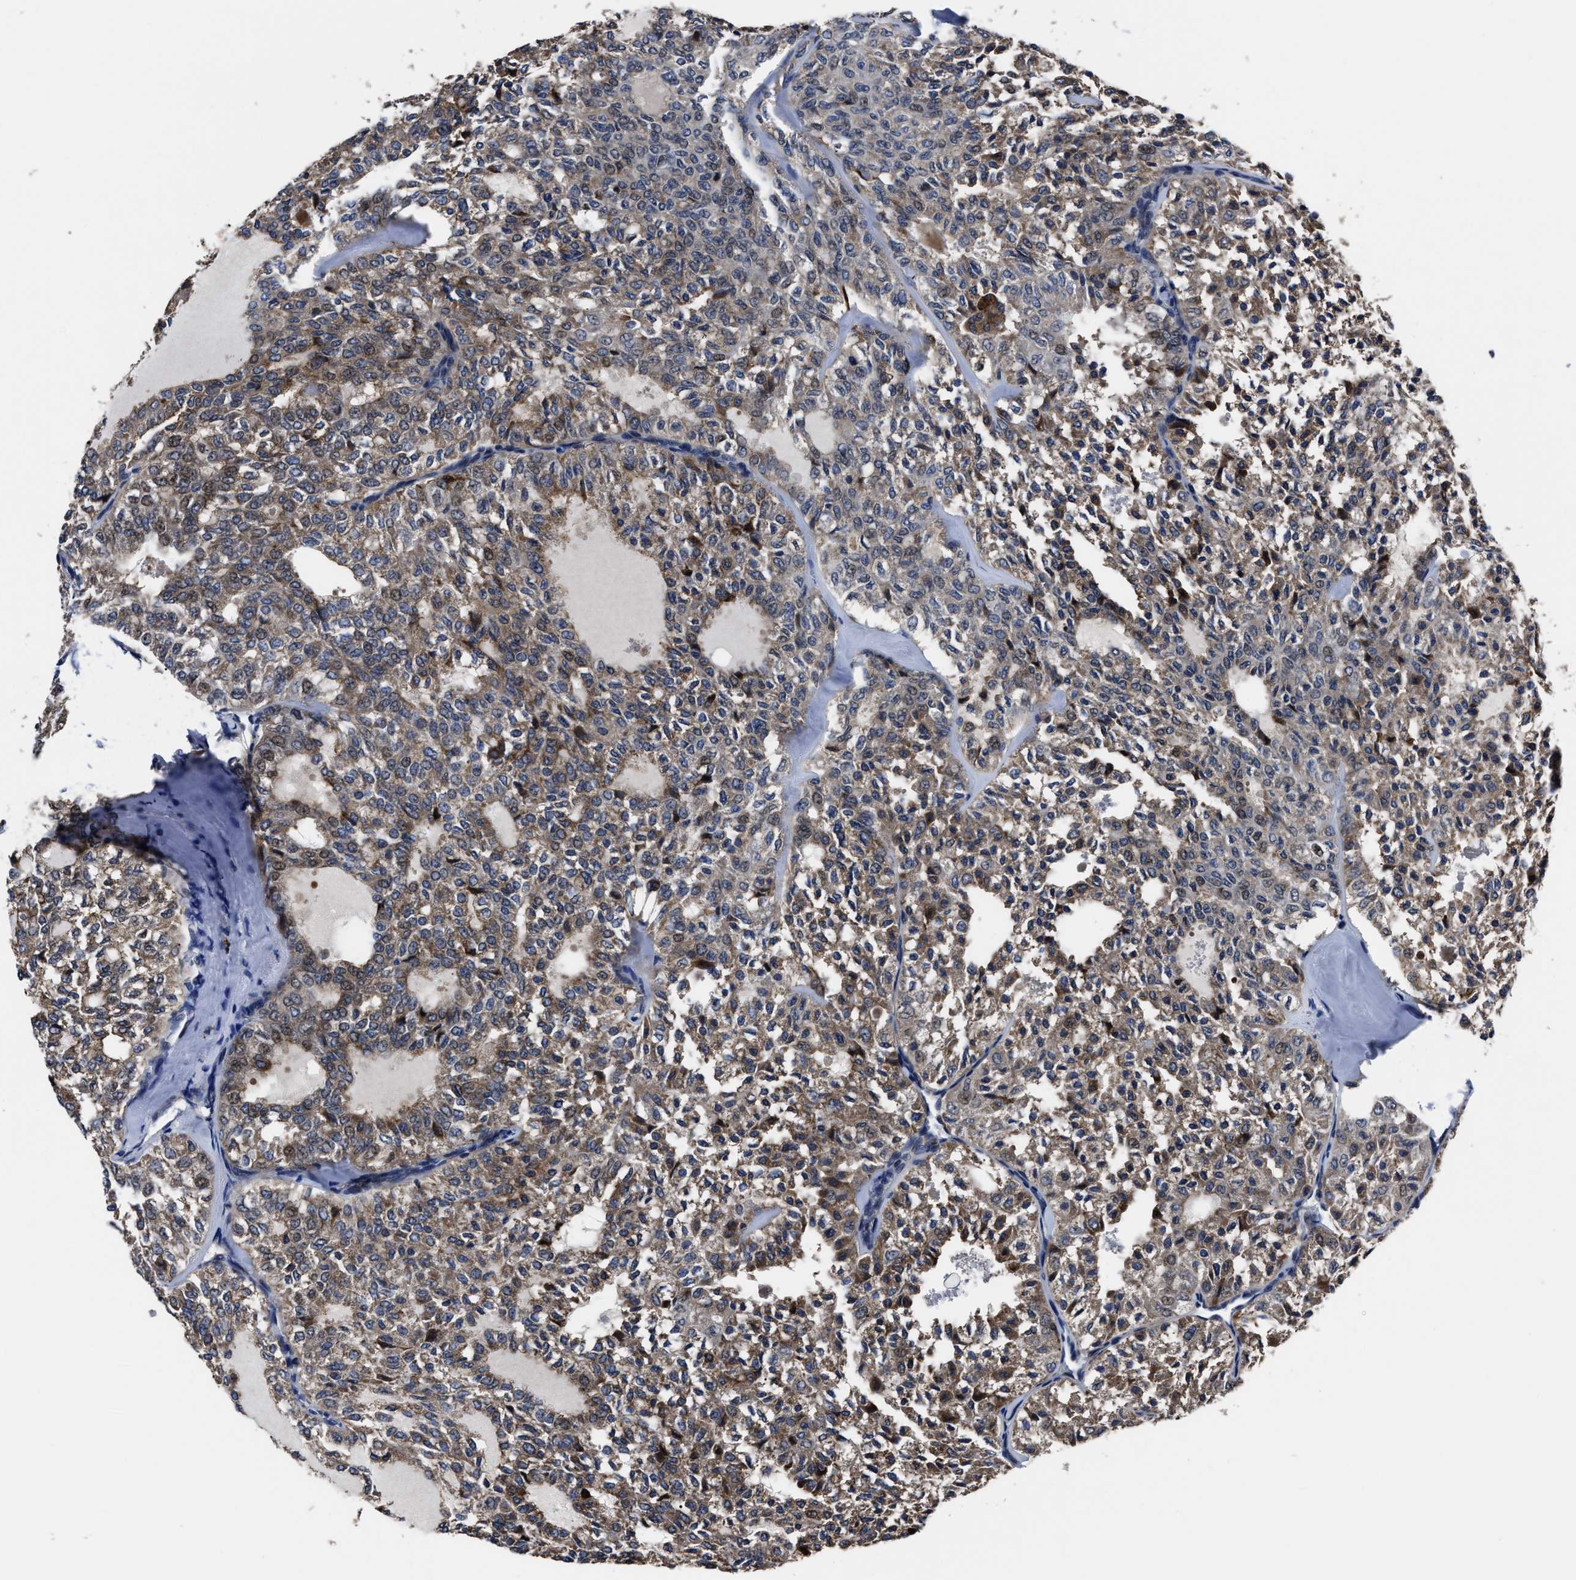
{"staining": {"intensity": "moderate", "quantity": "25%-75%", "location": "cytoplasmic/membranous,nuclear"}, "tissue": "thyroid cancer", "cell_type": "Tumor cells", "image_type": "cancer", "snomed": [{"axis": "morphology", "description": "Follicular adenoma carcinoma, NOS"}, {"axis": "topography", "description": "Thyroid gland"}], "caption": "Protein expression analysis of thyroid follicular adenoma carcinoma displays moderate cytoplasmic/membranous and nuclear expression in approximately 25%-75% of tumor cells. Immunohistochemistry (ihc) stains the protein in brown and the nuclei are stained blue.", "gene": "RSBN1L", "patient": {"sex": "male", "age": 75}}